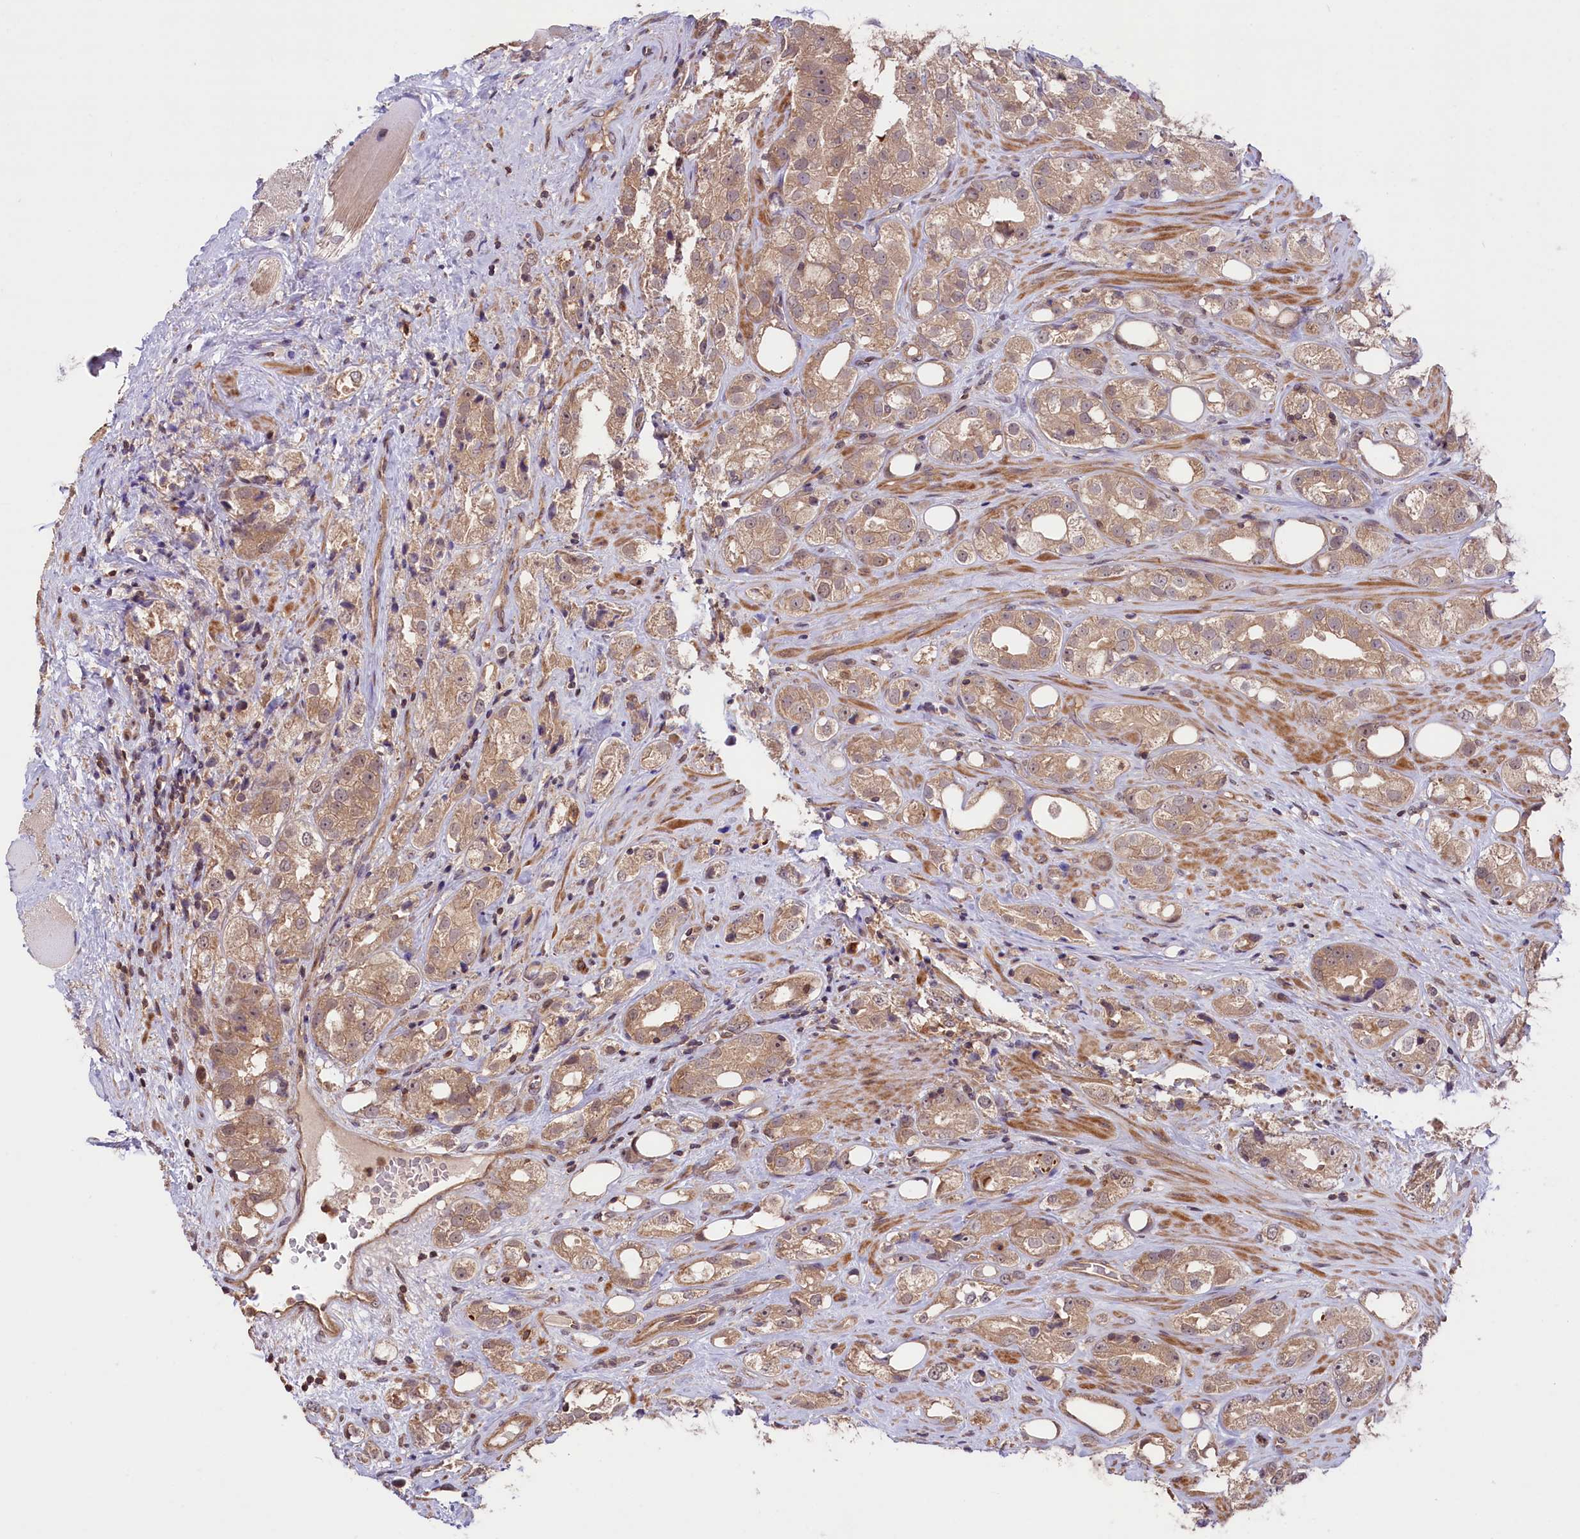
{"staining": {"intensity": "weak", "quantity": "25%-75%", "location": "cytoplasmic/membranous"}, "tissue": "prostate cancer", "cell_type": "Tumor cells", "image_type": "cancer", "snomed": [{"axis": "morphology", "description": "Adenocarcinoma, NOS"}, {"axis": "topography", "description": "Prostate"}], "caption": "A low amount of weak cytoplasmic/membranous positivity is present in approximately 25%-75% of tumor cells in prostate cancer tissue.", "gene": "RIC8A", "patient": {"sex": "male", "age": 79}}